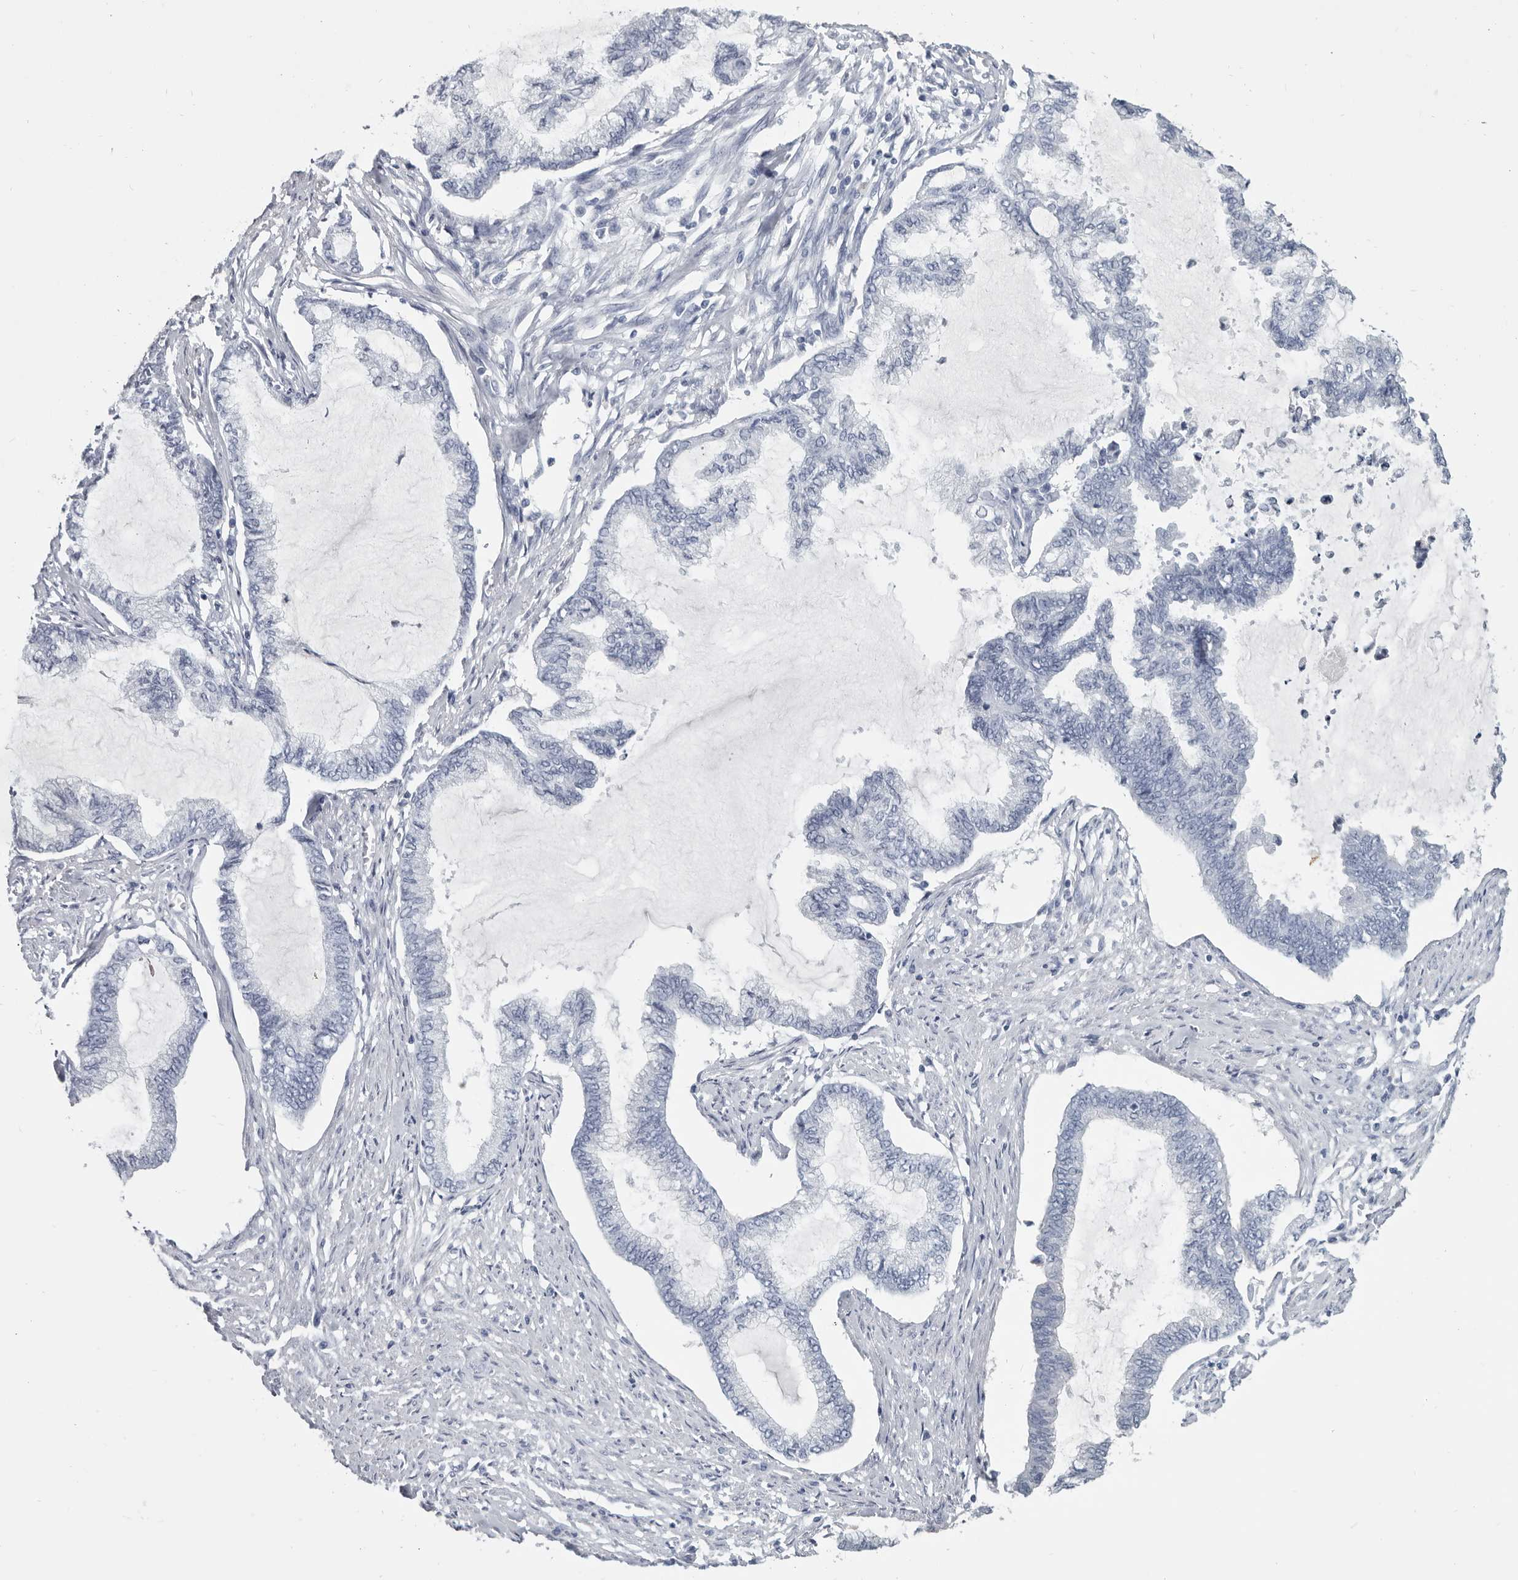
{"staining": {"intensity": "negative", "quantity": "none", "location": "none"}, "tissue": "endometrial cancer", "cell_type": "Tumor cells", "image_type": "cancer", "snomed": [{"axis": "morphology", "description": "Adenocarcinoma, NOS"}, {"axis": "topography", "description": "Endometrium"}], "caption": "DAB (3,3'-diaminobenzidine) immunohistochemical staining of human endometrial cancer shows no significant staining in tumor cells.", "gene": "WRAP73", "patient": {"sex": "female", "age": 86}}